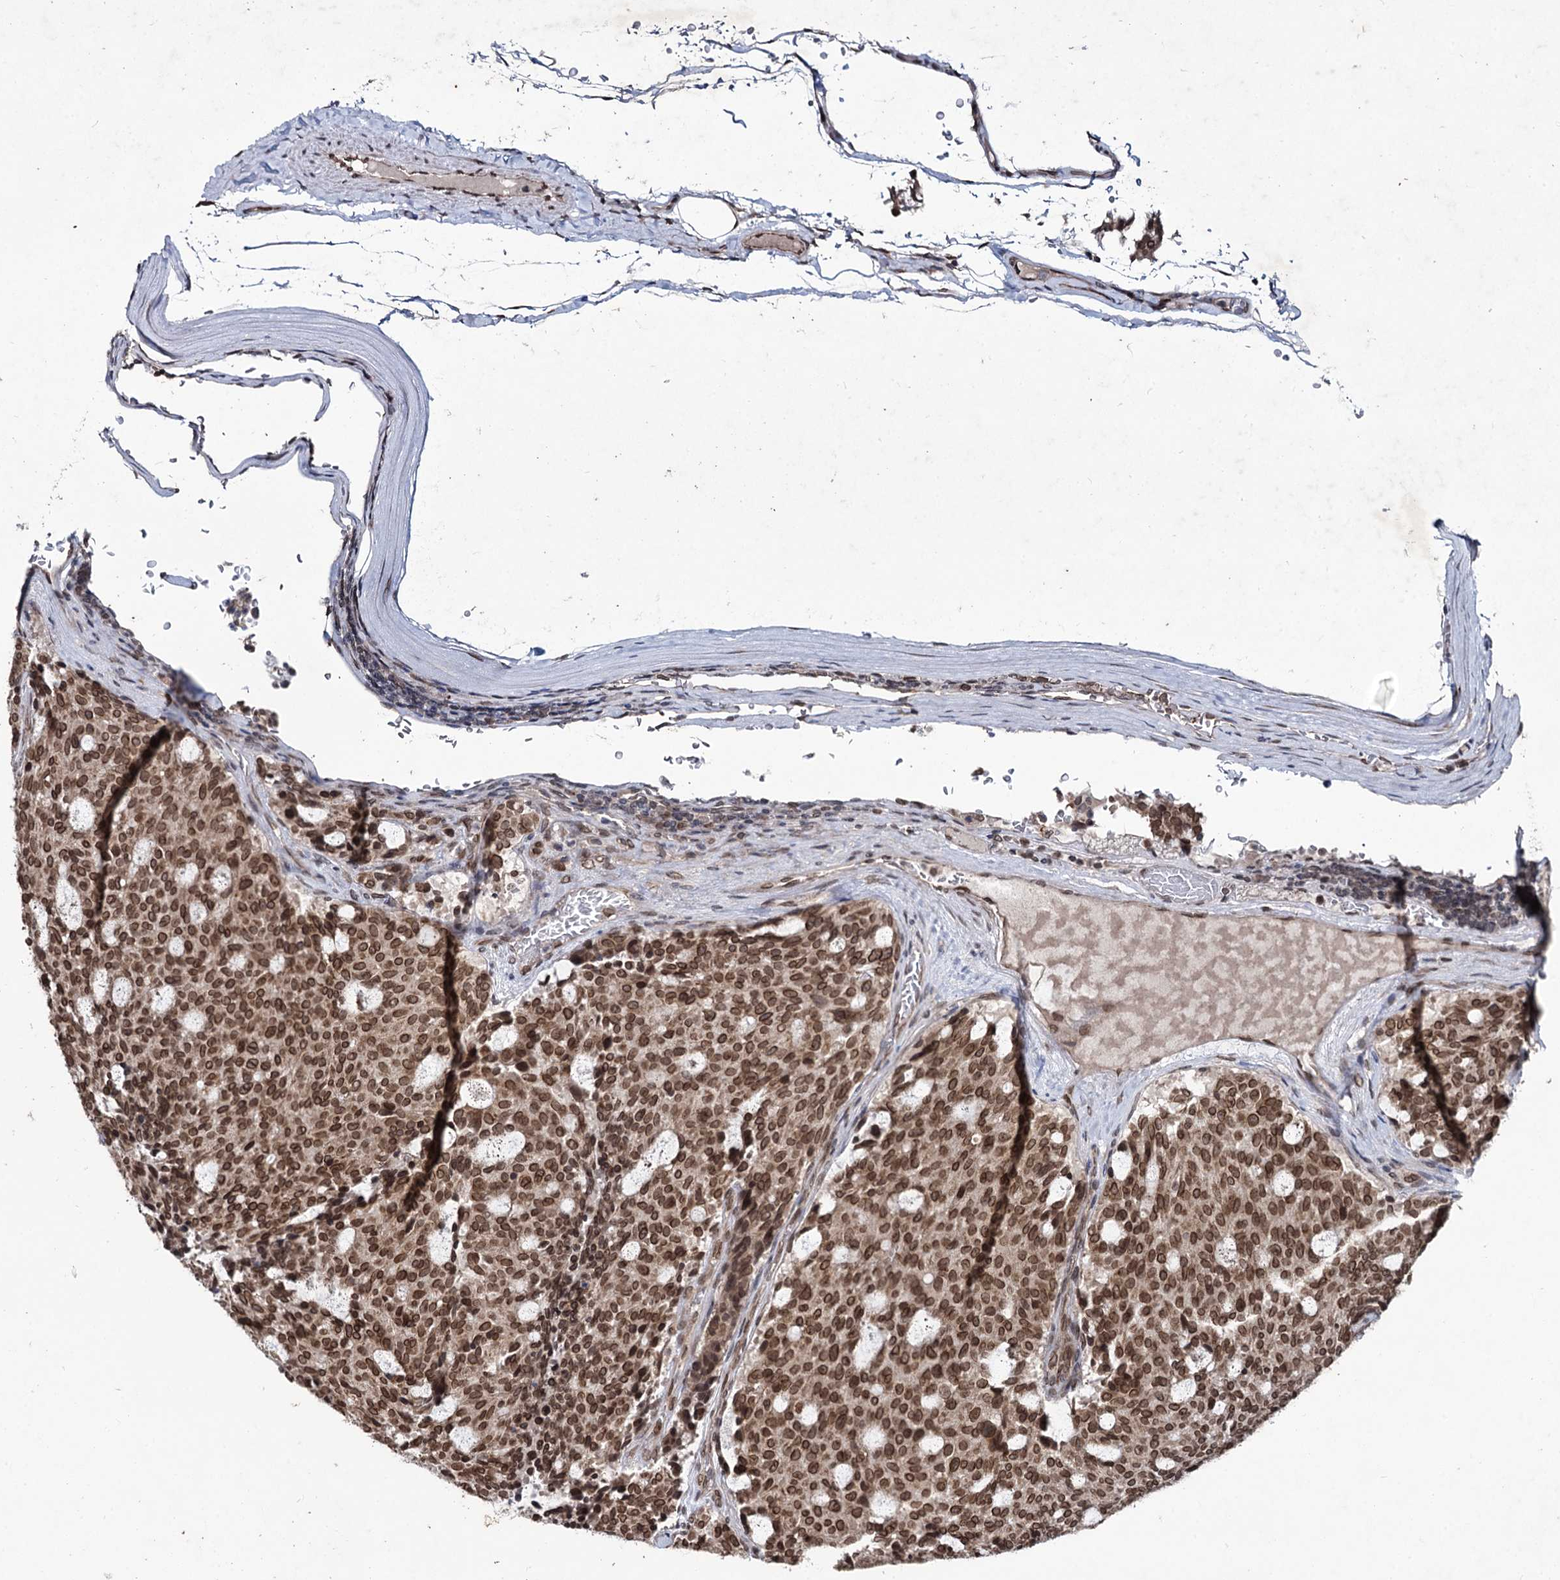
{"staining": {"intensity": "strong", "quantity": ">75%", "location": "cytoplasmic/membranous,nuclear"}, "tissue": "carcinoid", "cell_type": "Tumor cells", "image_type": "cancer", "snomed": [{"axis": "morphology", "description": "Carcinoid, malignant, NOS"}, {"axis": "topography", "description": "Pancreas"}], "caption": "This image exhibits immunohistochemistry staining of human malignant carcinoid, with high strong cytoplasmic/membranous and nuclear expression in about >75% of tumor cells.", "gene": "RNF6", "patient": {"sex": "female", "age": 54}}